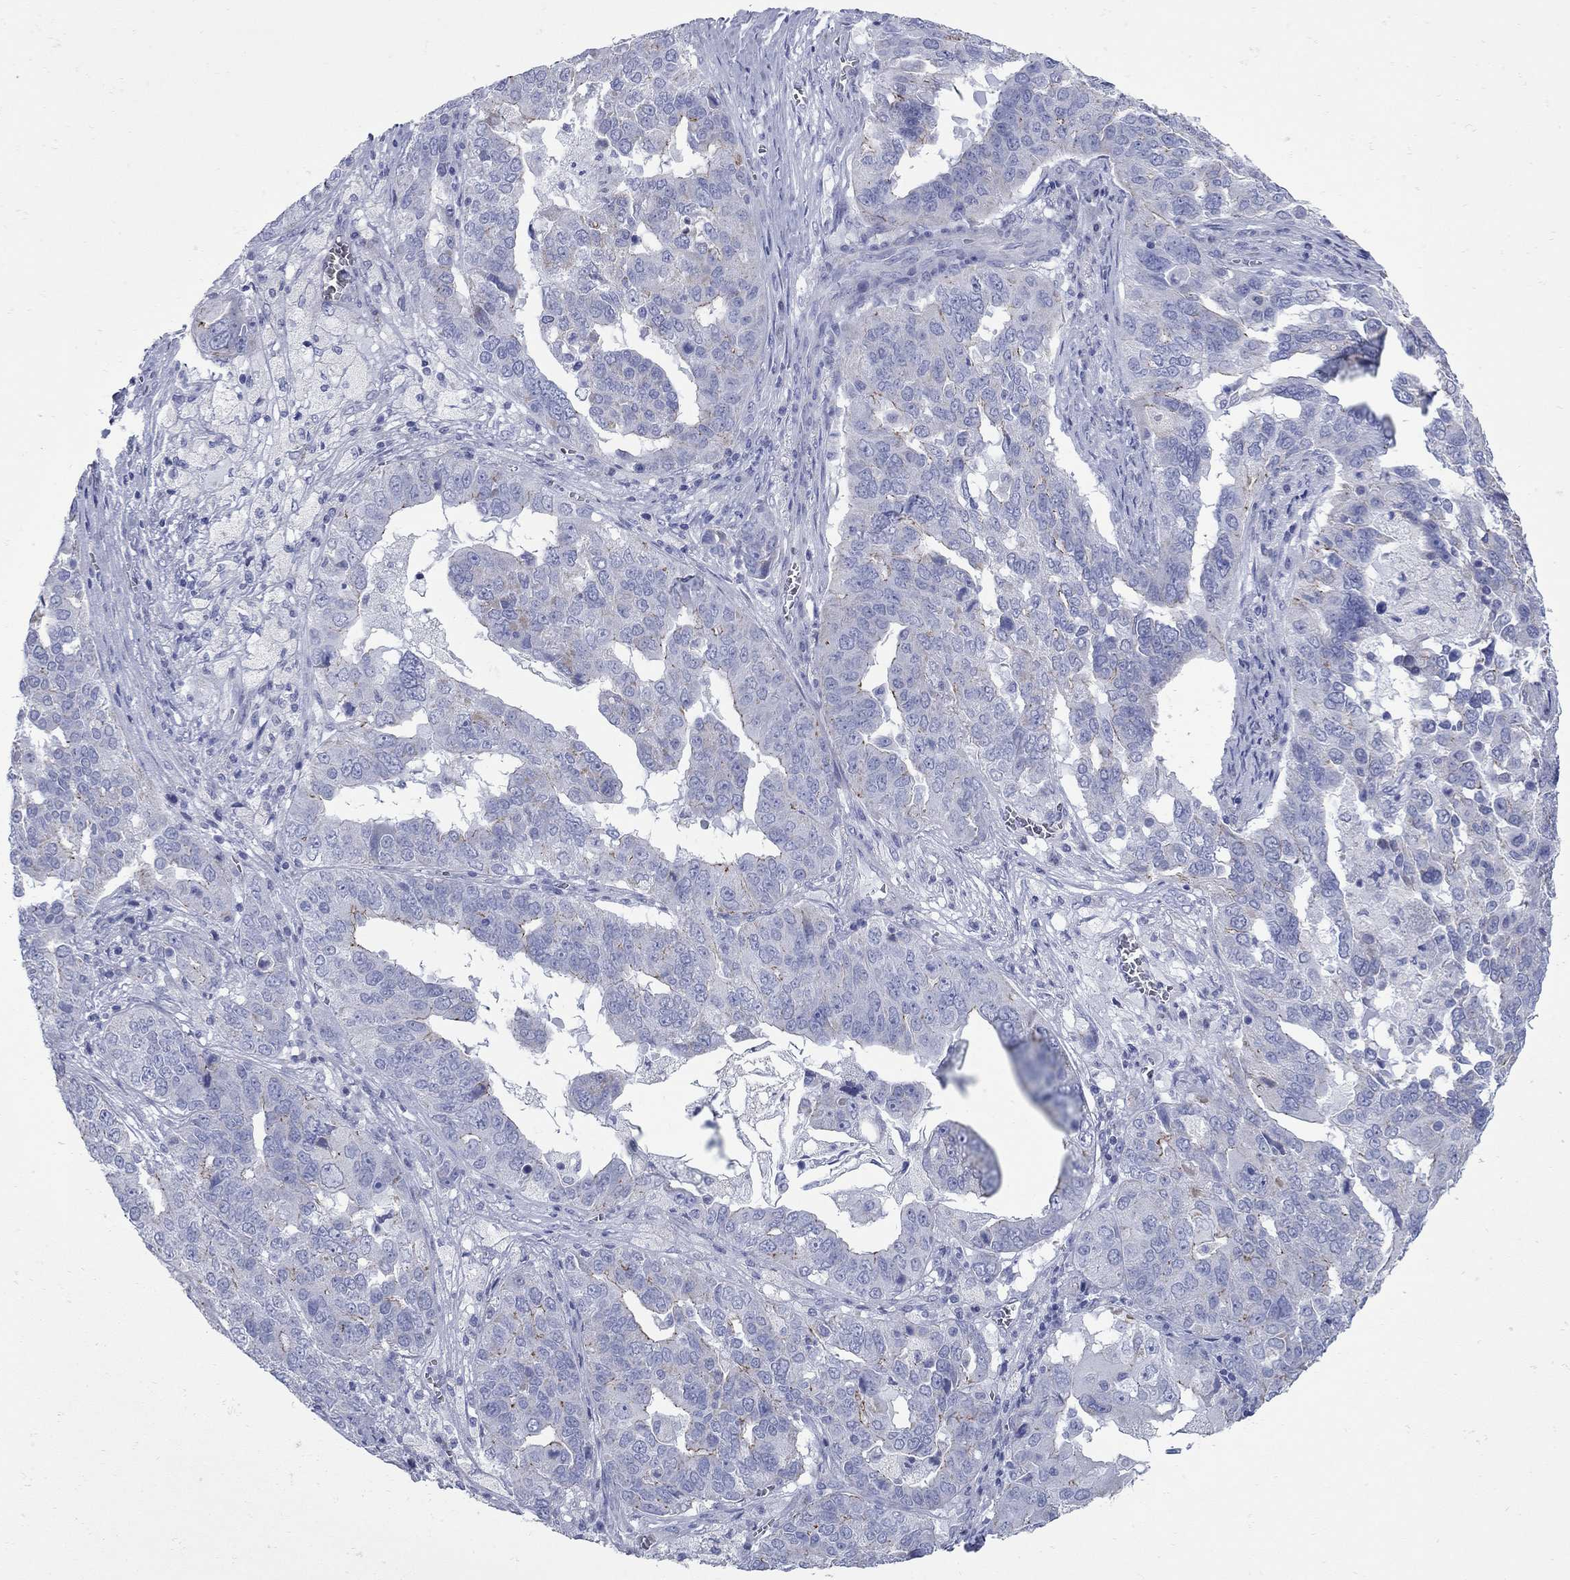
{"staining": {"intensity": "weak", "quantity": "<25%", "location": "cytoplasmic/membranous"}, "tissue": "ovarian cancer", "cell_type": "Tumor cells", "image_type": "cancer", "snomed": [{"axis": "morphology", "description": "Carcinoma, endometroid"}, {"axis": "topography", "description": "Soft tissue"}, {"axis": "topography", "description": "Ovary"}], "caption": "Protein analysis of ovarian endometroid carcinoma displays no significant staining in tumor cells.", "gene": "PDZD3", "patient": {"sex": "female", "age": 52}}